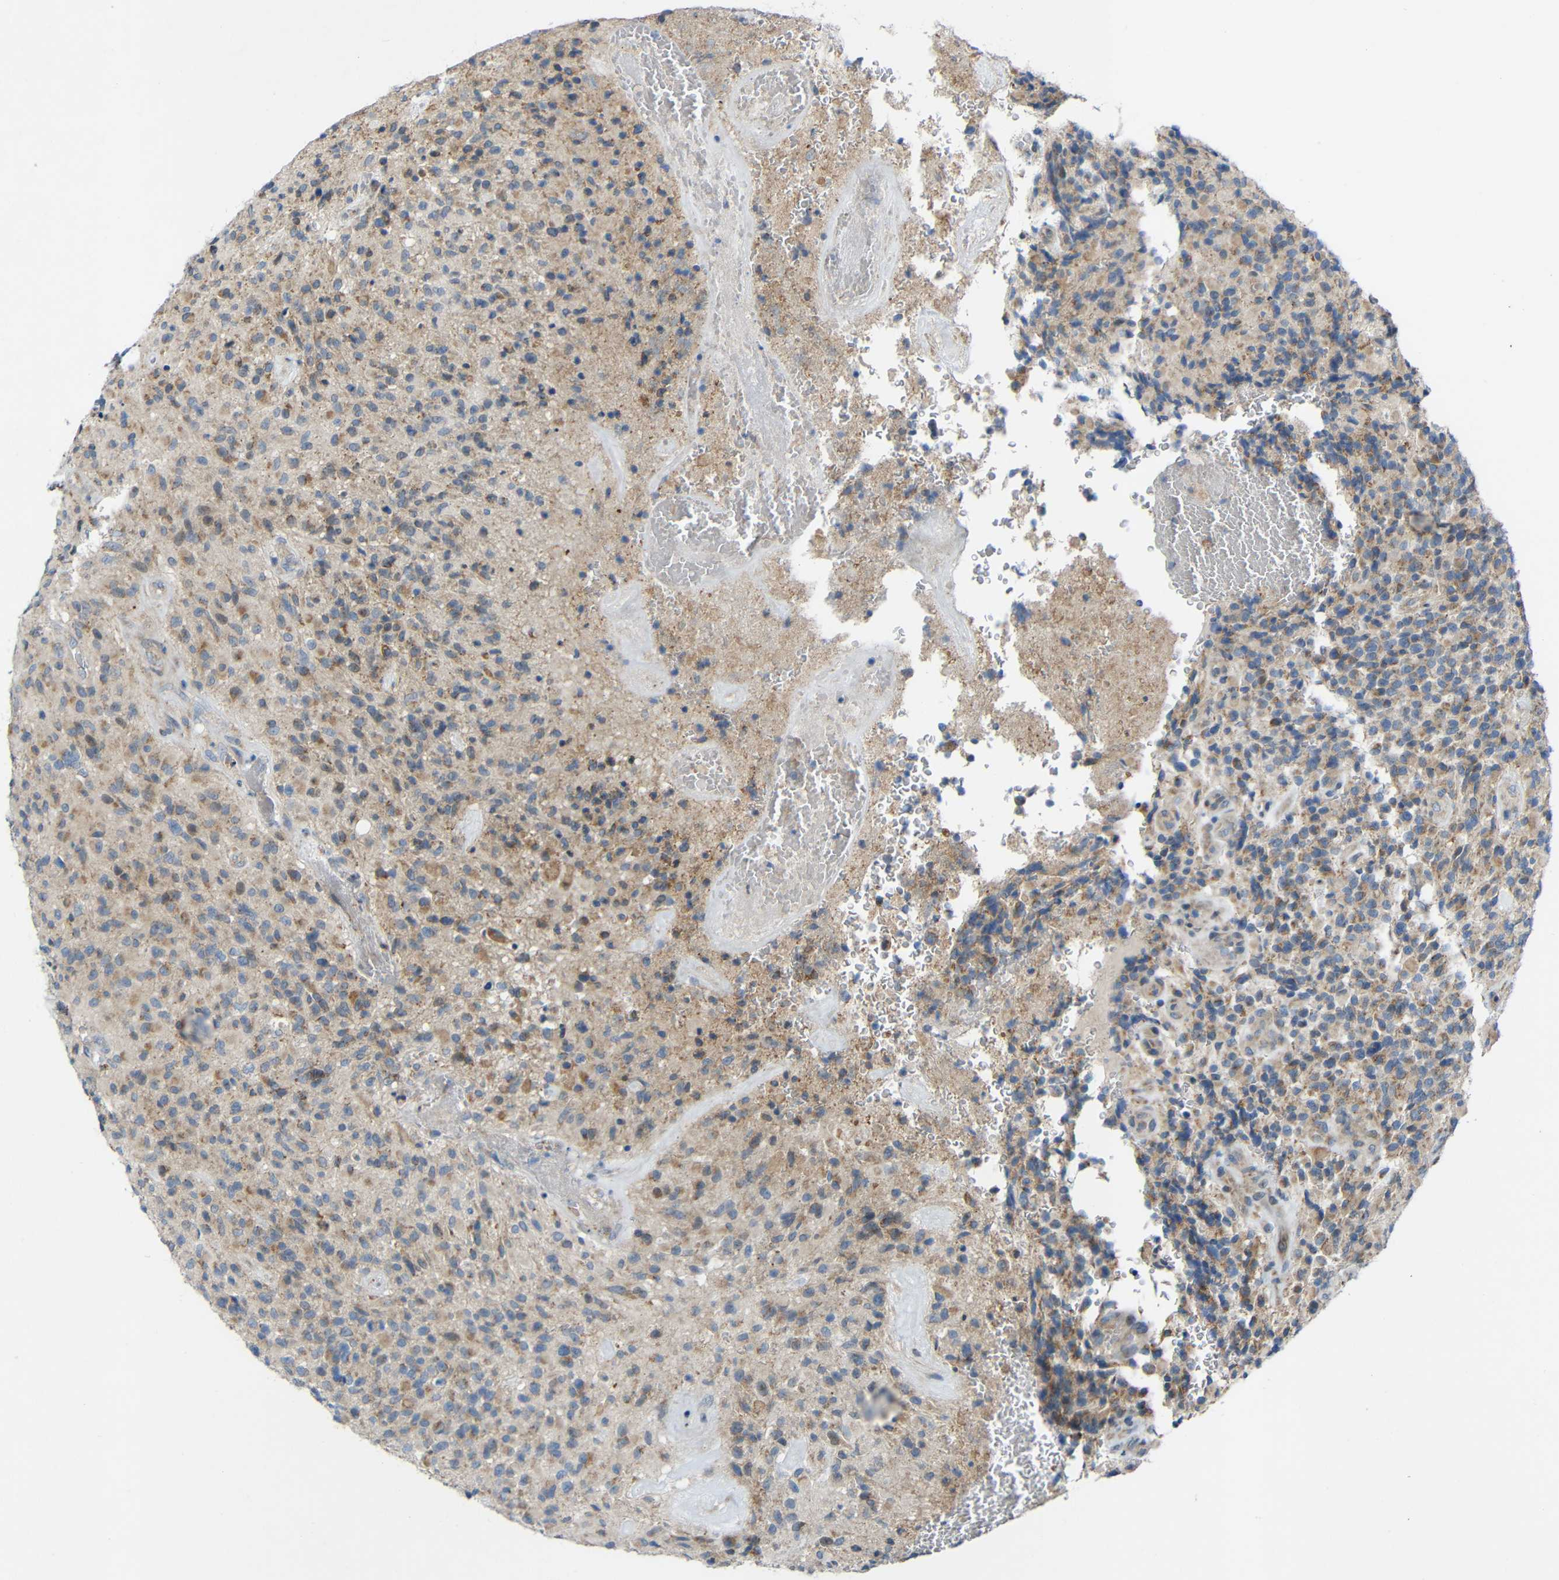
{"staining": {"intensity": "weak", "quantity": "<25%", "location": "cytoplasmic/membranous"}, "tissue": "glioma", "cell_type": "Tumor cells", "image_type": "cancer", "snomed": [{"axis": "morphology", "description": "Glioma, malignant, High grade"}, {"axis": "topography", "description": "Brain"}], "caption": "This is a image of immunohistochemistry staining of glioma, which shows no positivity in tumor cells.", "gene": "TMEM25", "patient": {"sex": "male", "age": 71}}